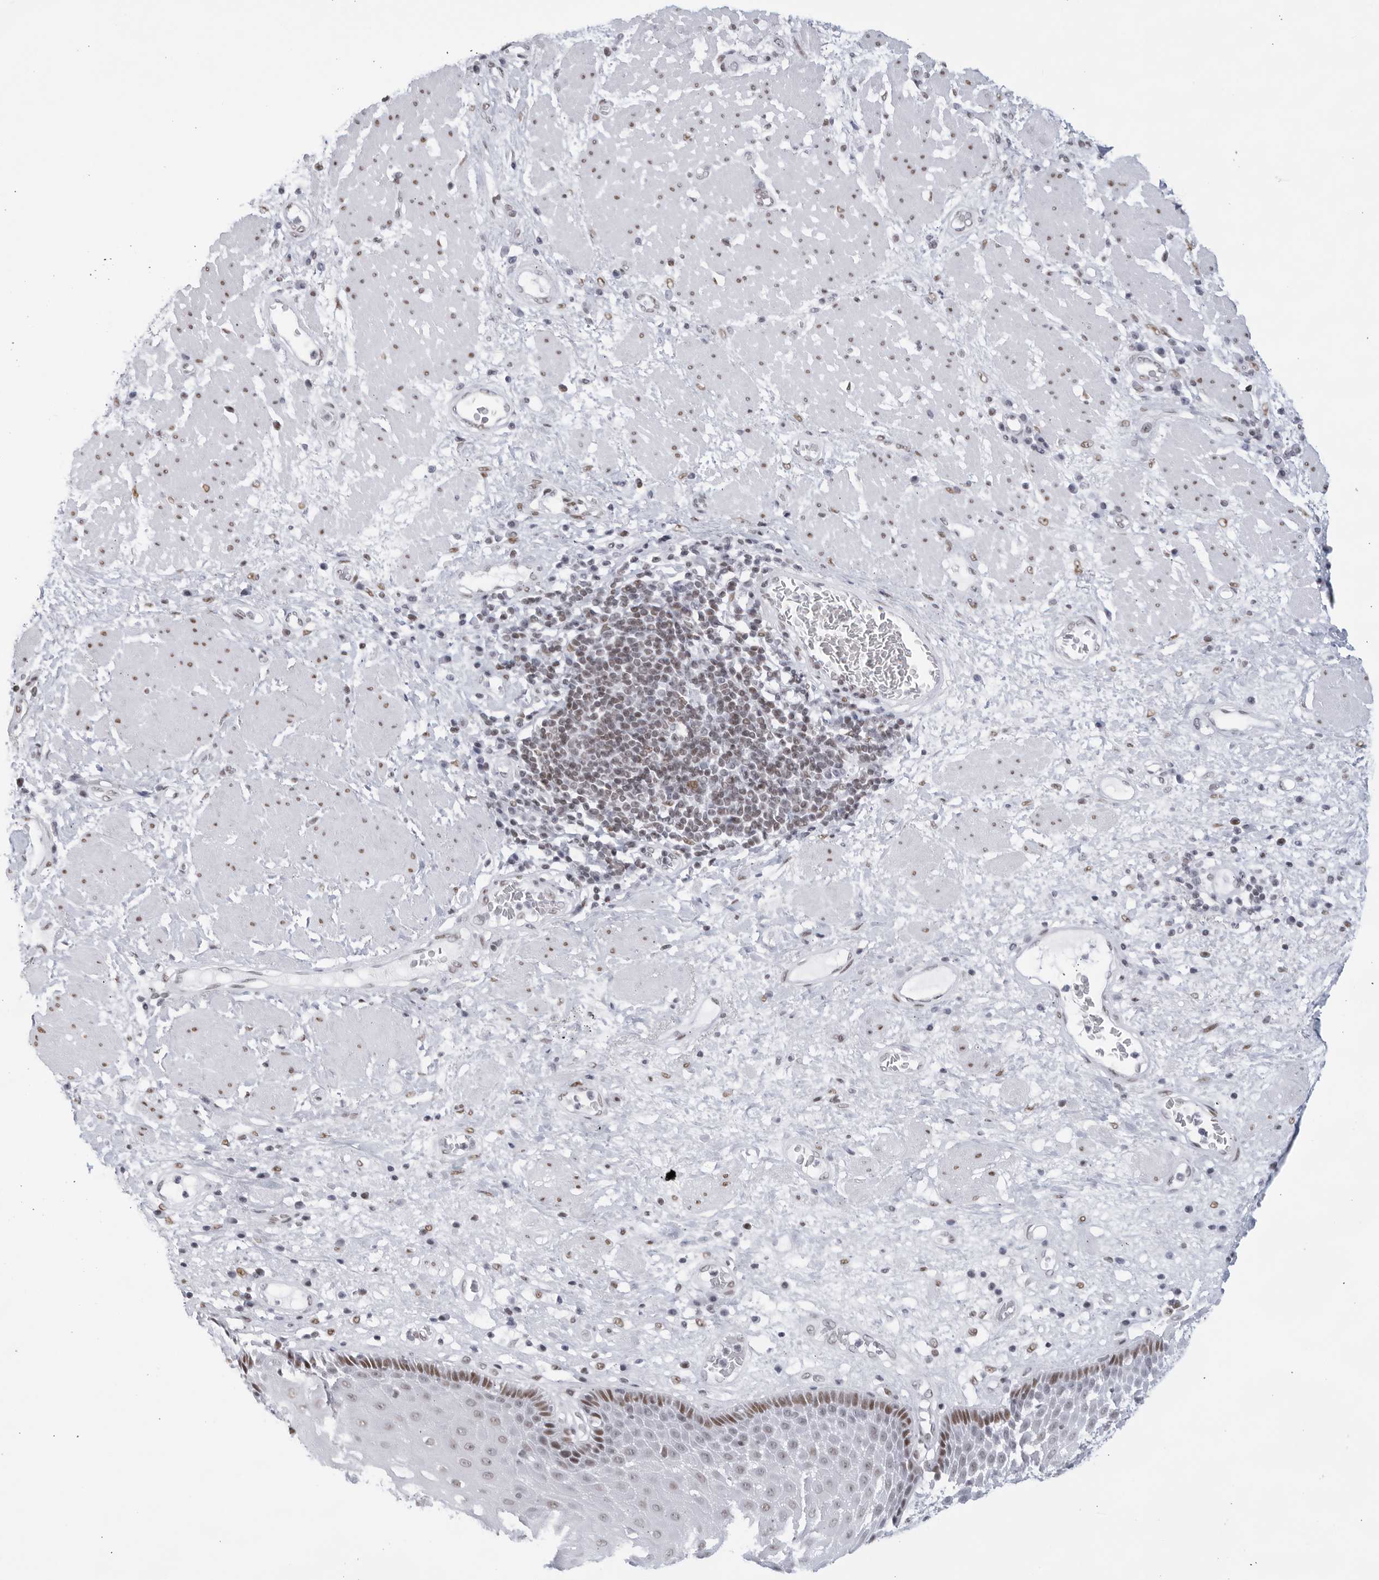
{"staining": {"intensity": "moderate", "quantity": "<25%", "location": "nuclear"}, "tissue": "esophagus", "cell_type": "Squamous epithelial cells", "image_type": "normal", "snomed": [{"axis": "morphology", "description": "Normal tissue, NOS"}, {"axis": "morphology", "description": "Adenocarcinoma, NOS"}, {"axis": "topography", "description": "Esophagus"}], "caption": "This micrograph shows benign esophagus stained with IHC to label a protein in brown. The nuclear of squamous epithelial cells show moderate positivity for the protein. Nuclei are counter-stained blue.", "gene": "HP1BP3", "patient": {"sex": "male", "age": 62}}